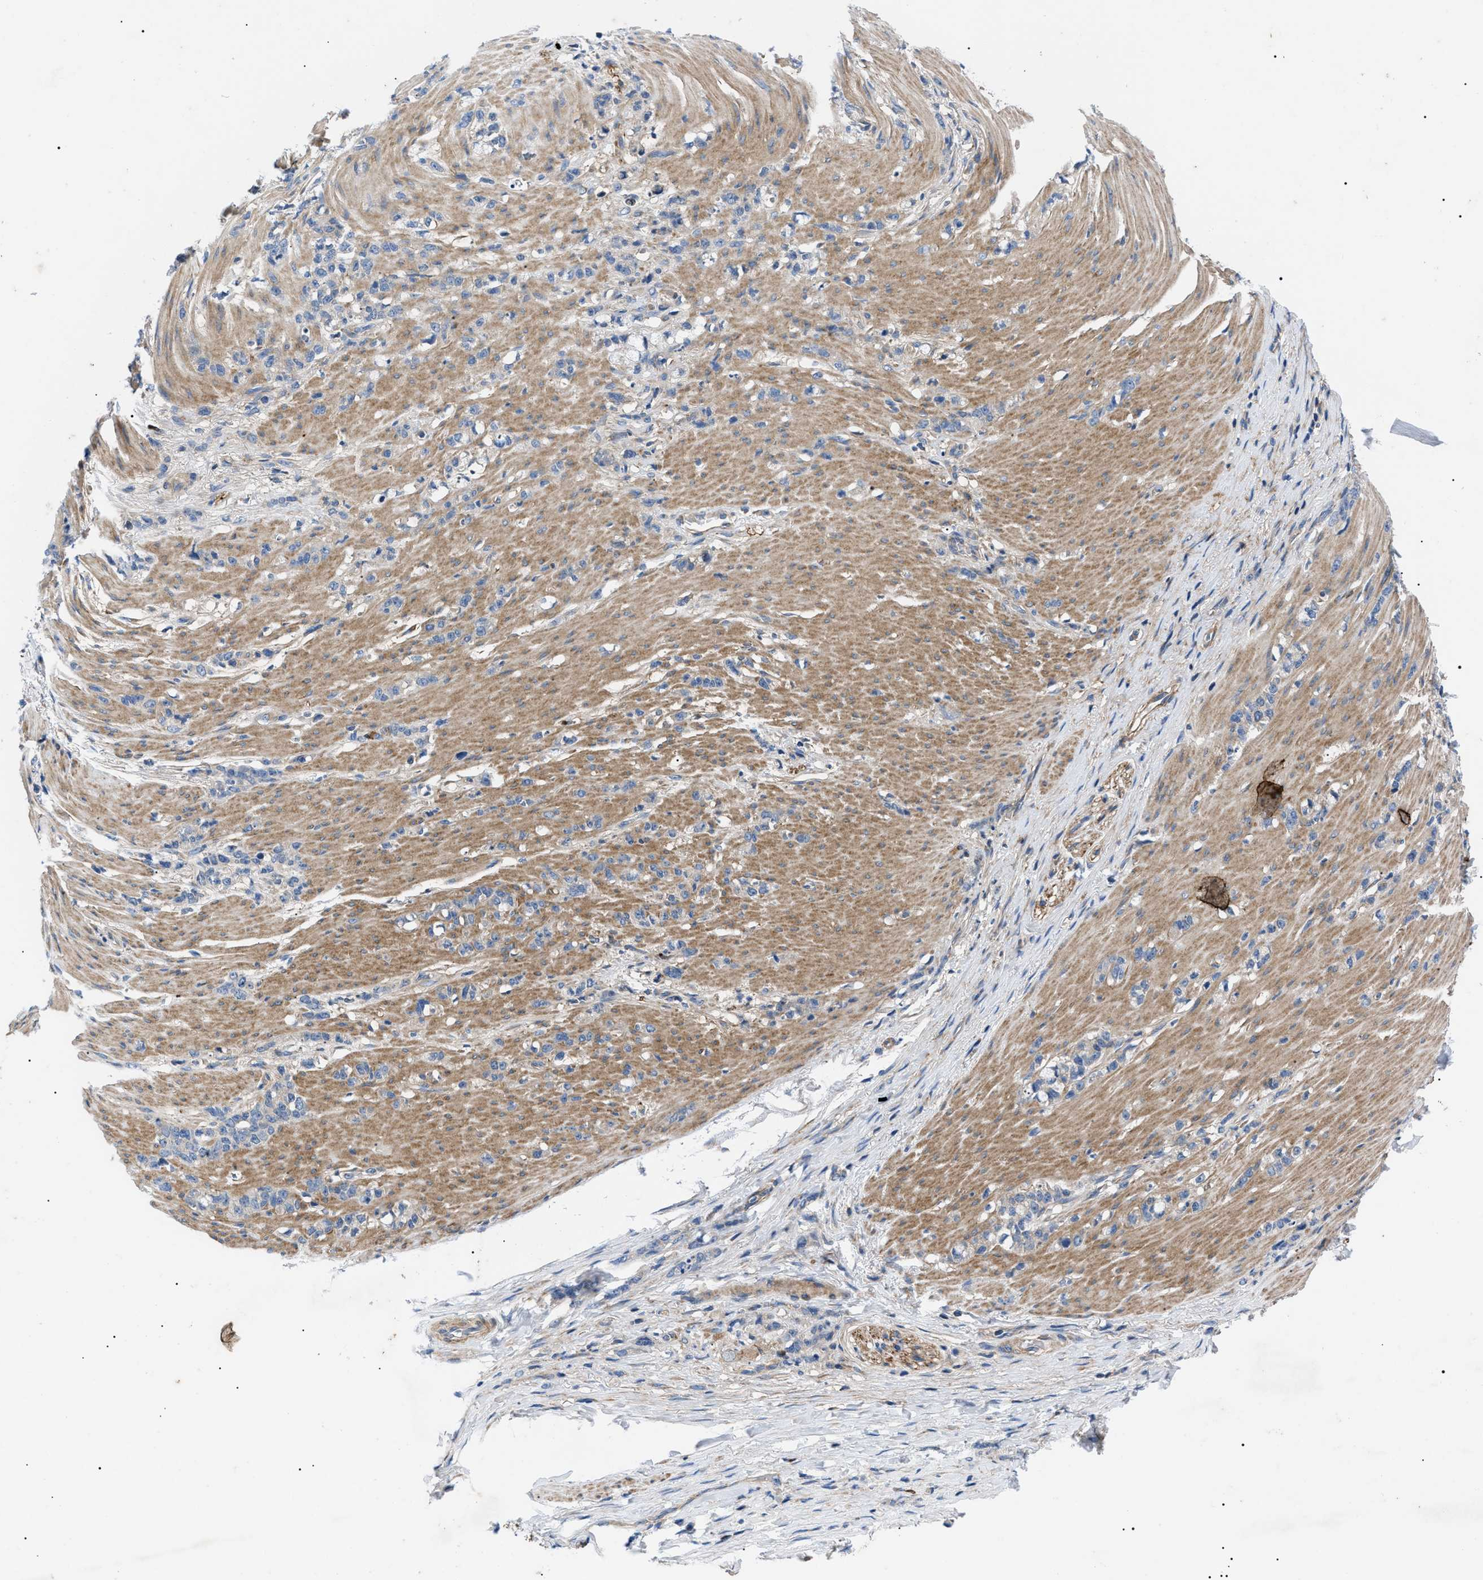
{"staining": {"intensity": "negative", "quantity": "none", "location": "none"}, "tissue": "stomach cancer", "cell_type": "Tumor cells", "image_type": "cancer", "snomed": [{"axis": "morphology", "description": "Adenocarcinoma, NOS"}, {"axis": "topography", "description": "Stomach, lower"}], "caption": "This is a image of immunohistochemistry (IHC) staining of stomach cancer, which shows no staining in tumor cells.", "gene": "HSPB8", "patient": {"sex": "male", "age": 88}}